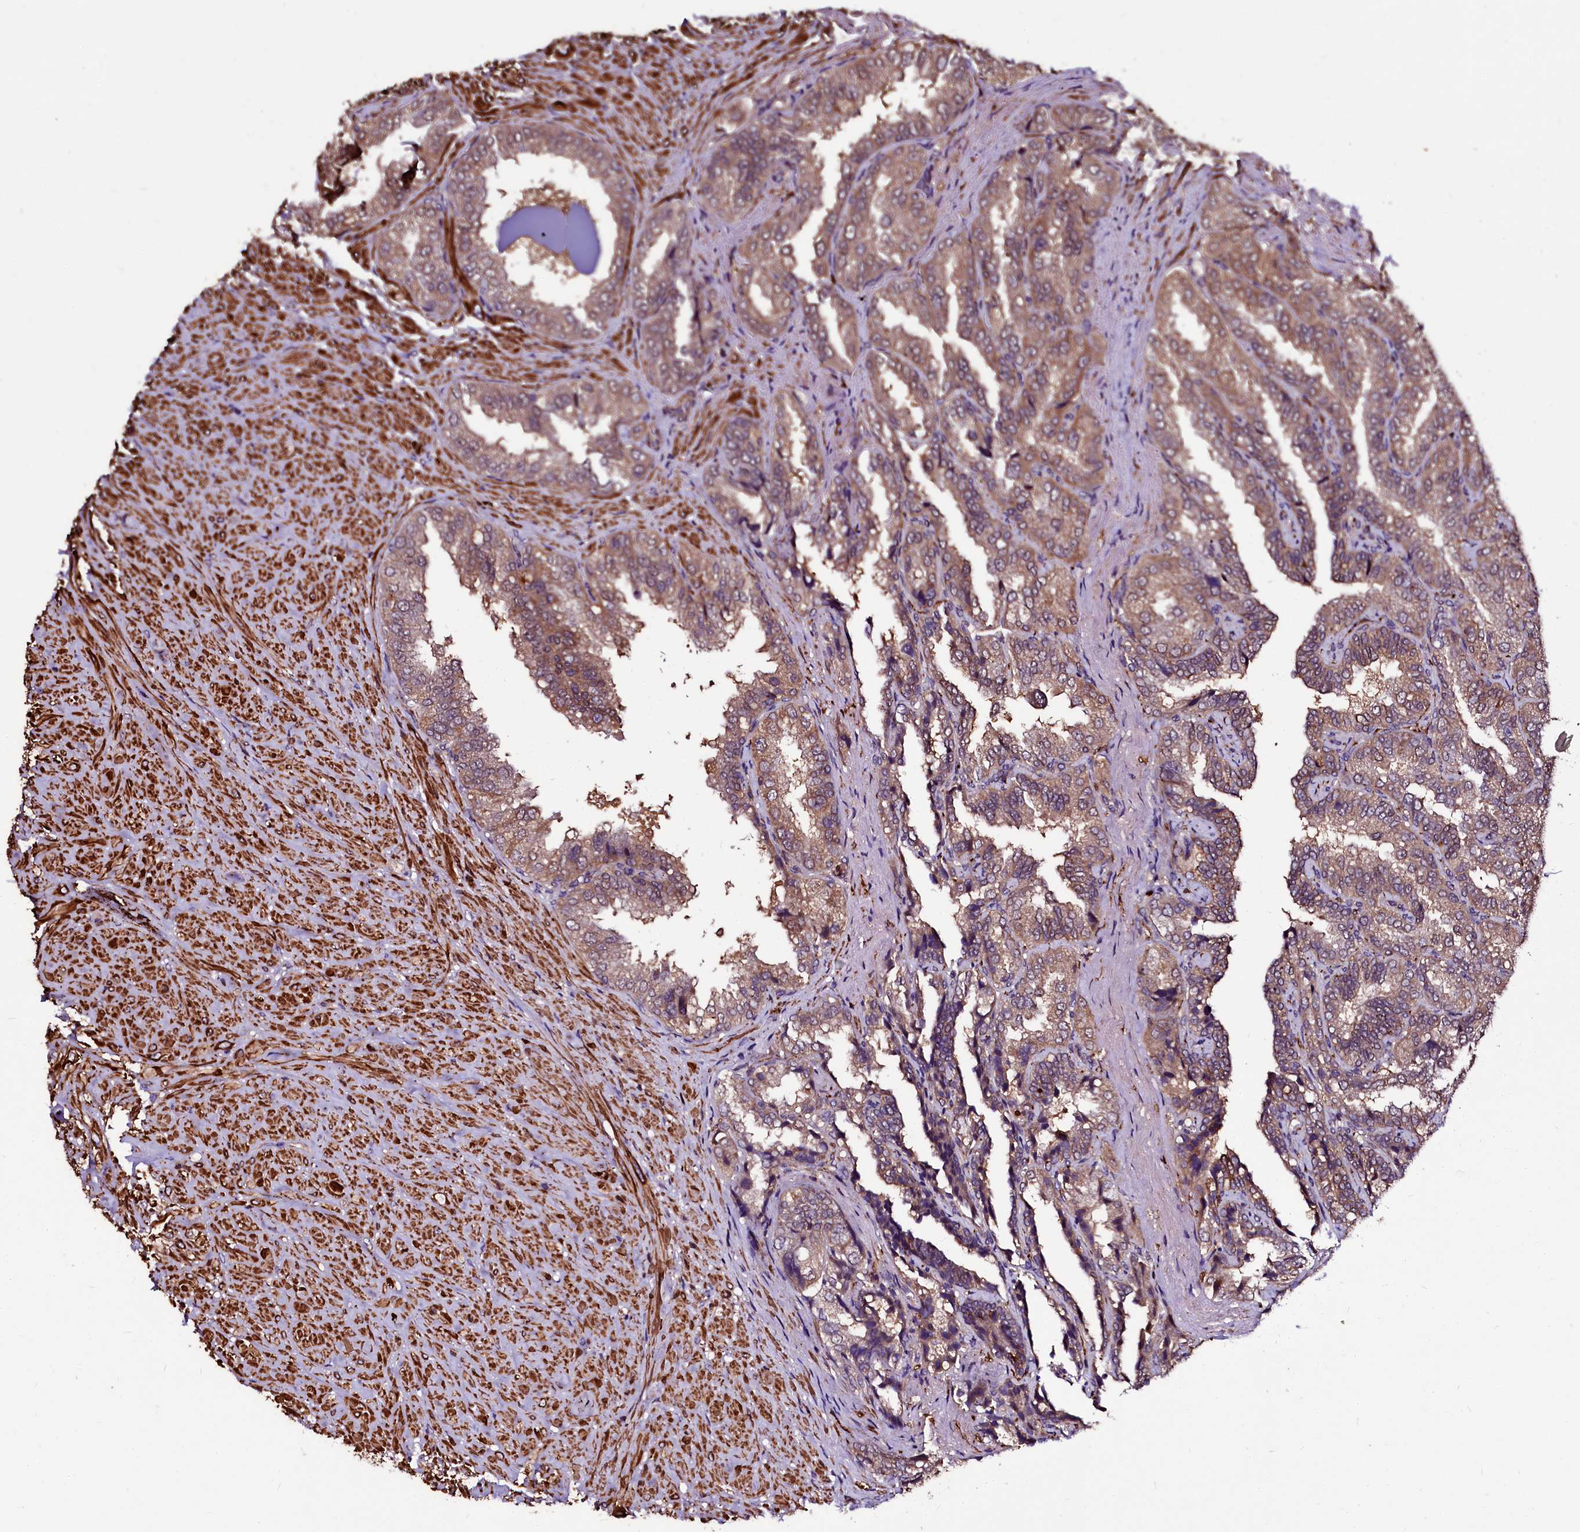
{"staining": {"intensity": "moderate", "quantity": ">75%", "location": "cytoplasmic/membranous"}, "tissue": "seminal vesicle", "cell_type": "Glandular cells", "image_type": "normal", "snomed": [{"axis": "morphology", "description": "Normal tissue, NOS"}, {"axis": "topography", "description": "Seminal veicle"}, {"axis": "topography", "description": "Peripheral nerve tissue"}], "caption": "An image of human seminal vesicle stained for a protein exhibits moderate cytoplasmic/membranous brown staining in glandular cells.", "gene": "N4BP1", "patient": {"sex": "male", "age": 63}}